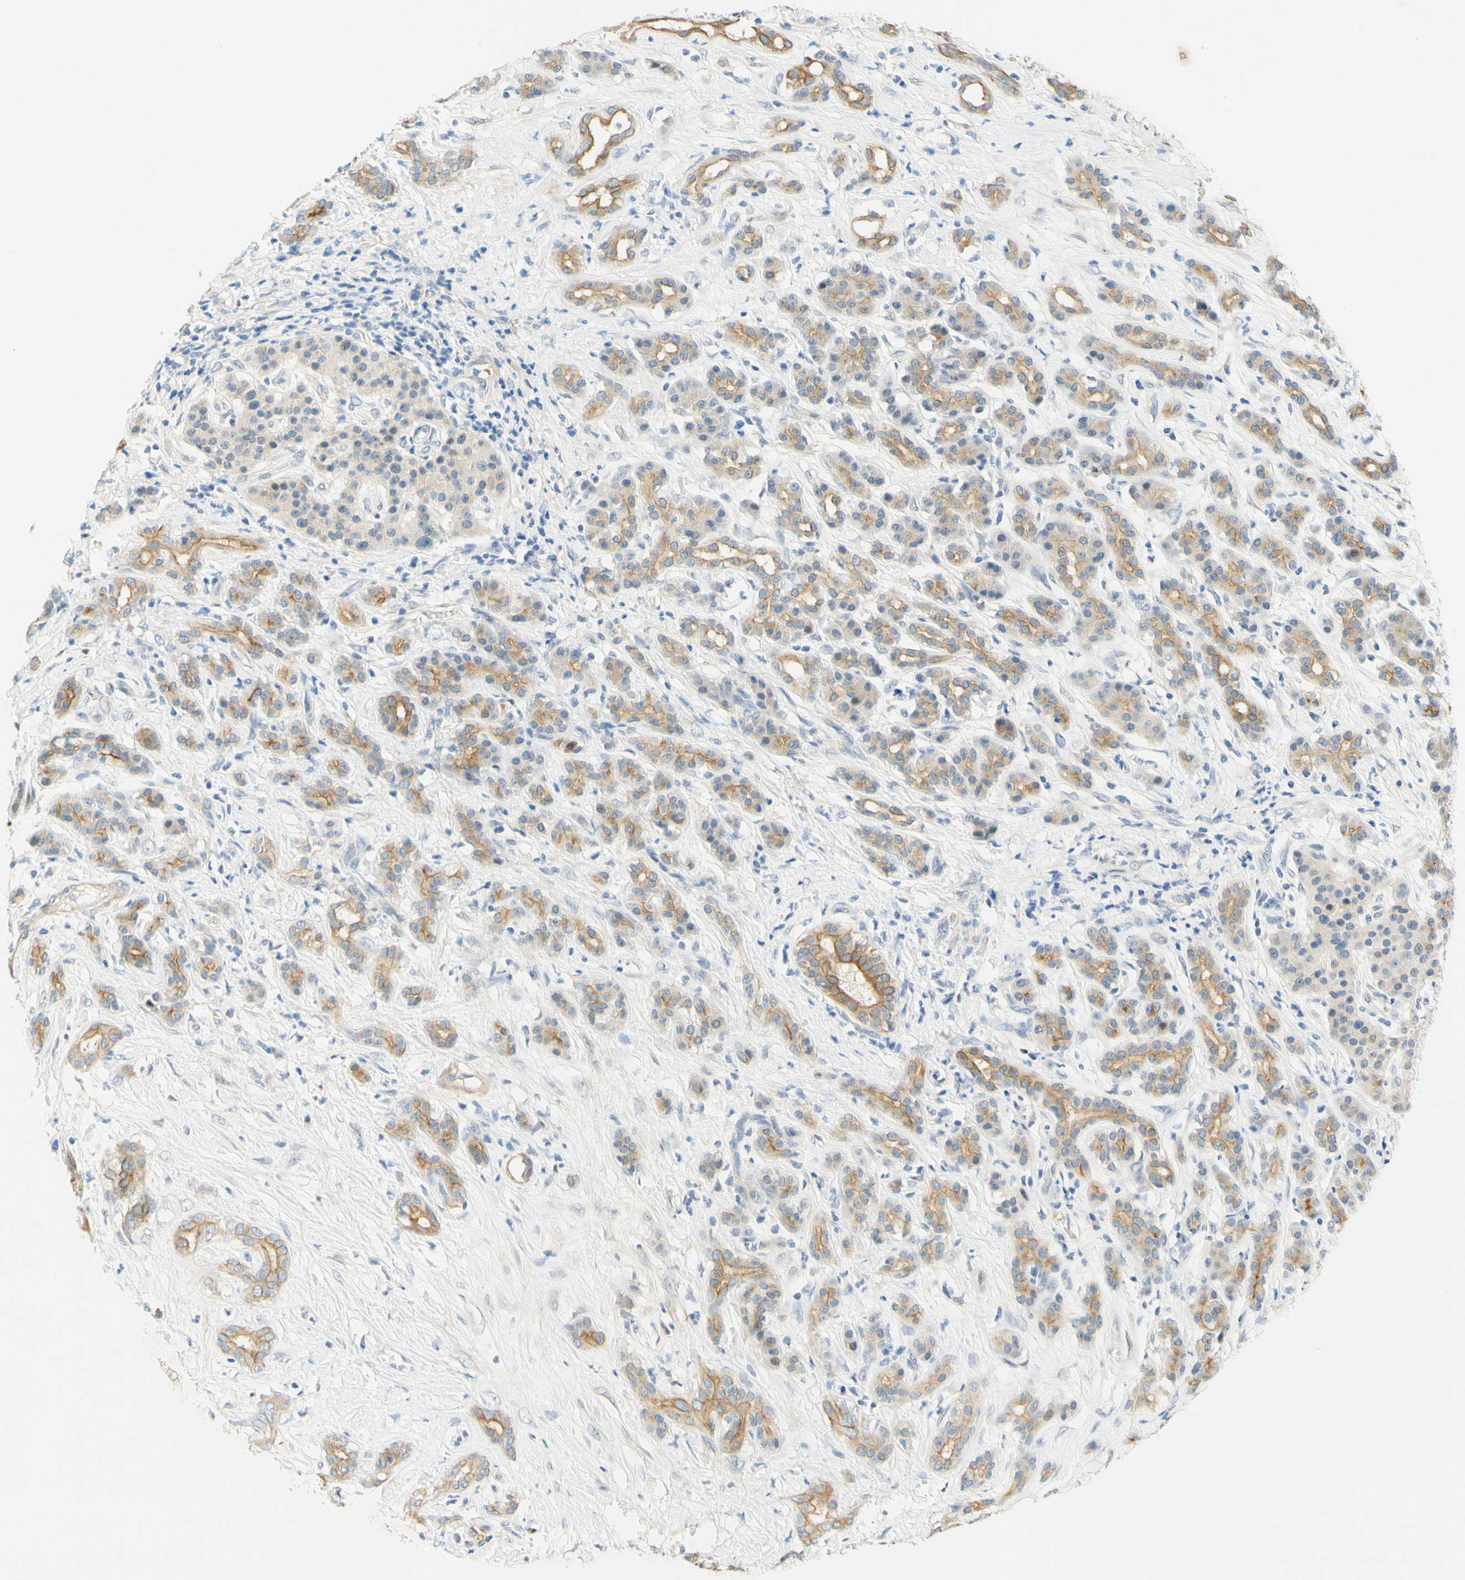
{"staining": {"intensity": "moderate", "quantity": ">75%", "location": "cytoplasmic/membranous"}, "tissue": "pancreatic cancer", "cell_type": "Tumor cells", "image_type": "cancer", "snomed": [{"axis": "morphology", "description": "Adenocarcinoma, NOS"}, {"axis": "topography", "description": "Pancreas"}], "caption": "Protein staining of pancreatic cancer tissue exhibits moderate cytoplasmic/membranous positivity in about >75% of tumor cells.", "gene": "ENTREP2", "patient": {"sex": "male", "age": 41}}